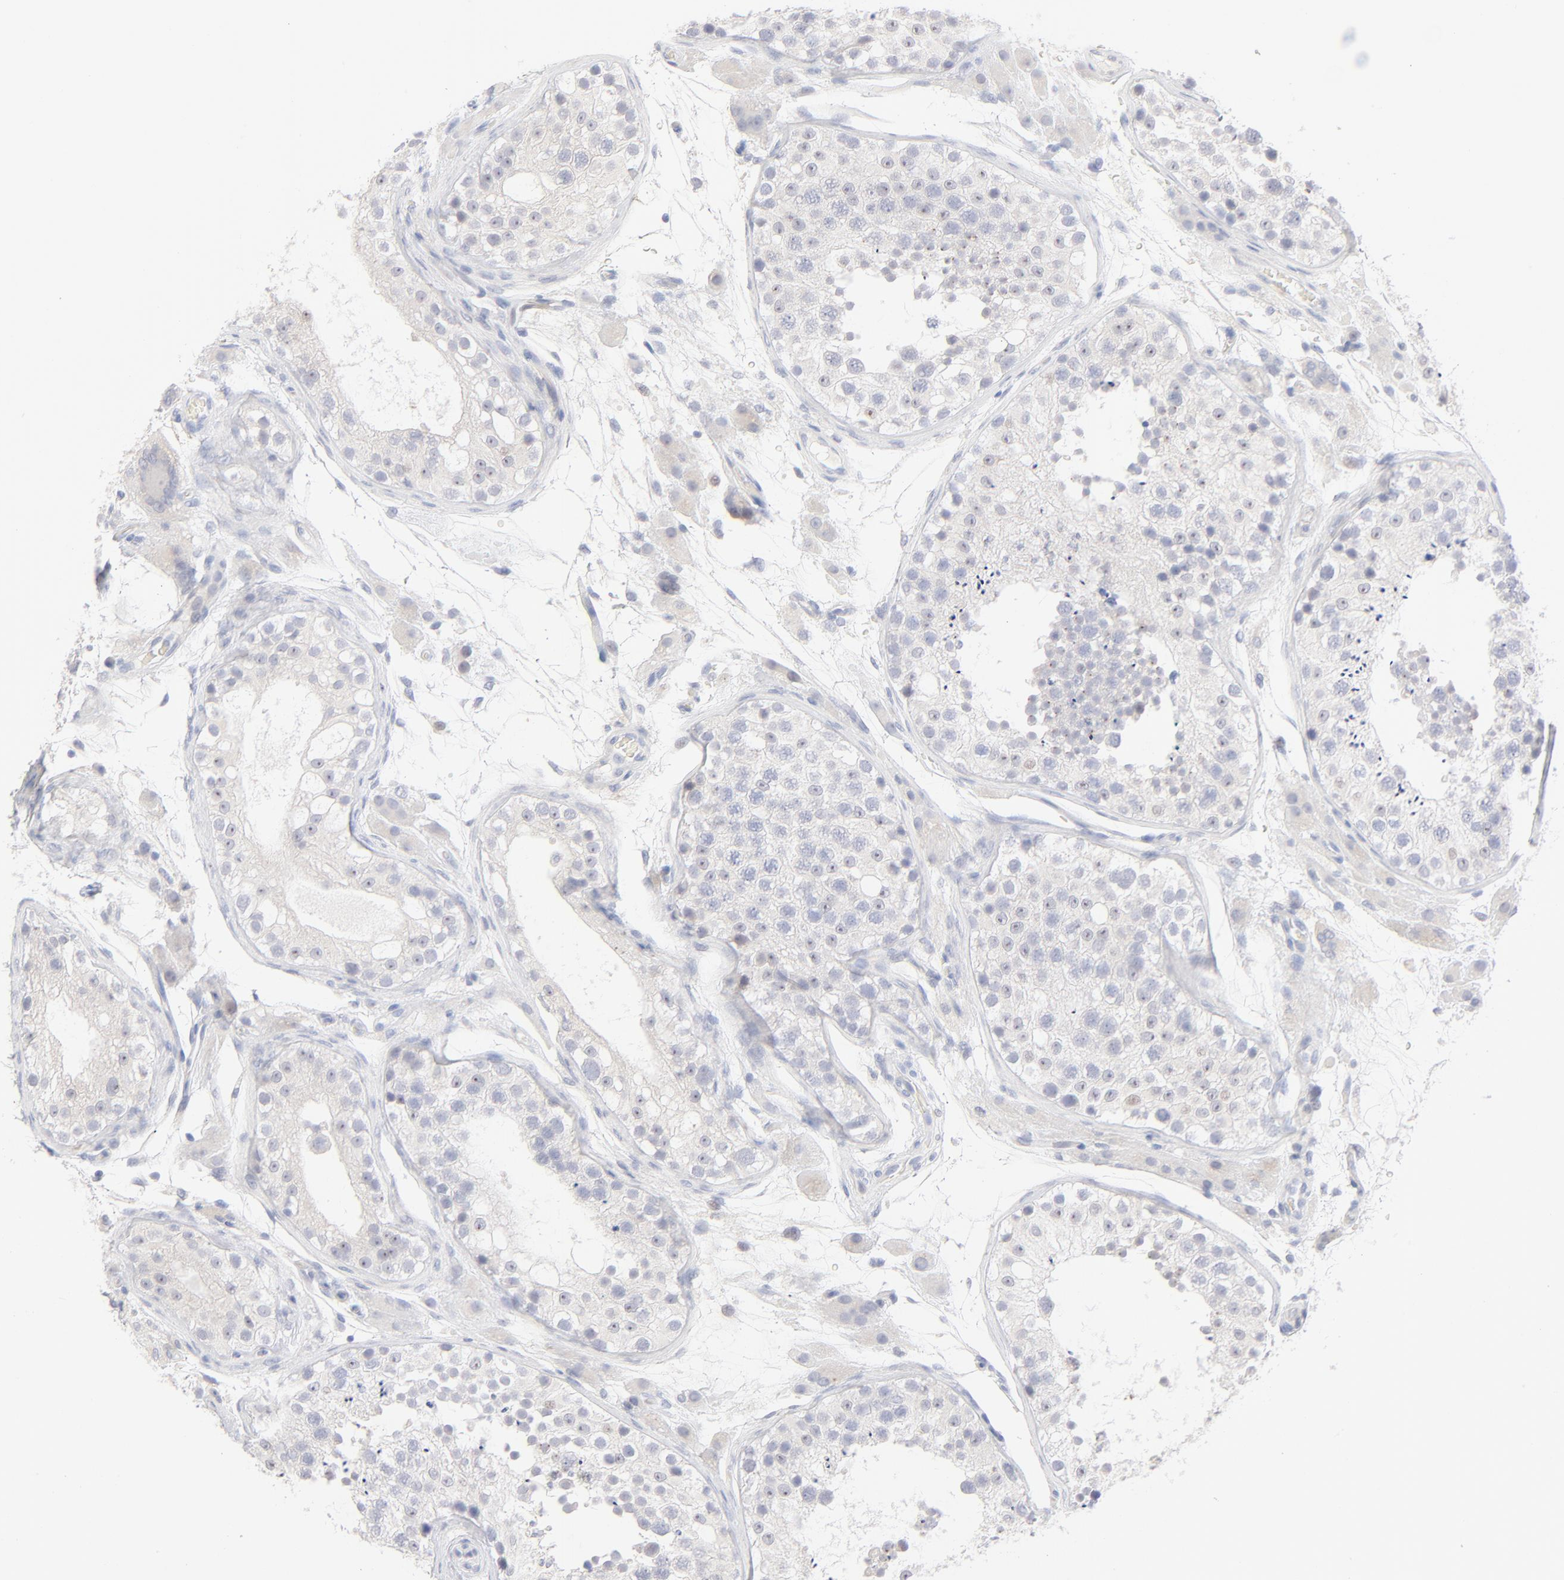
{"staining": {"intensity": "weak", "quantity": "<25%", "location": "nuclear"}, "tissue": "testis", "cell_type": "Cells in seminiferous ducts", "image_type": "normal", "snomed": [{"axis": "morphology", "description": "Normal tissue, NOS"}, {"axis": "topography", "description": "Testis"}], "caption": "This is an immunohistochemistry (IHC) photomicrograph of unremarkable human testis. There is no staining in cells in seminiferous ducts.", "gene": "ONECUT1", "patient": {"sex": "male", "age": 26}}